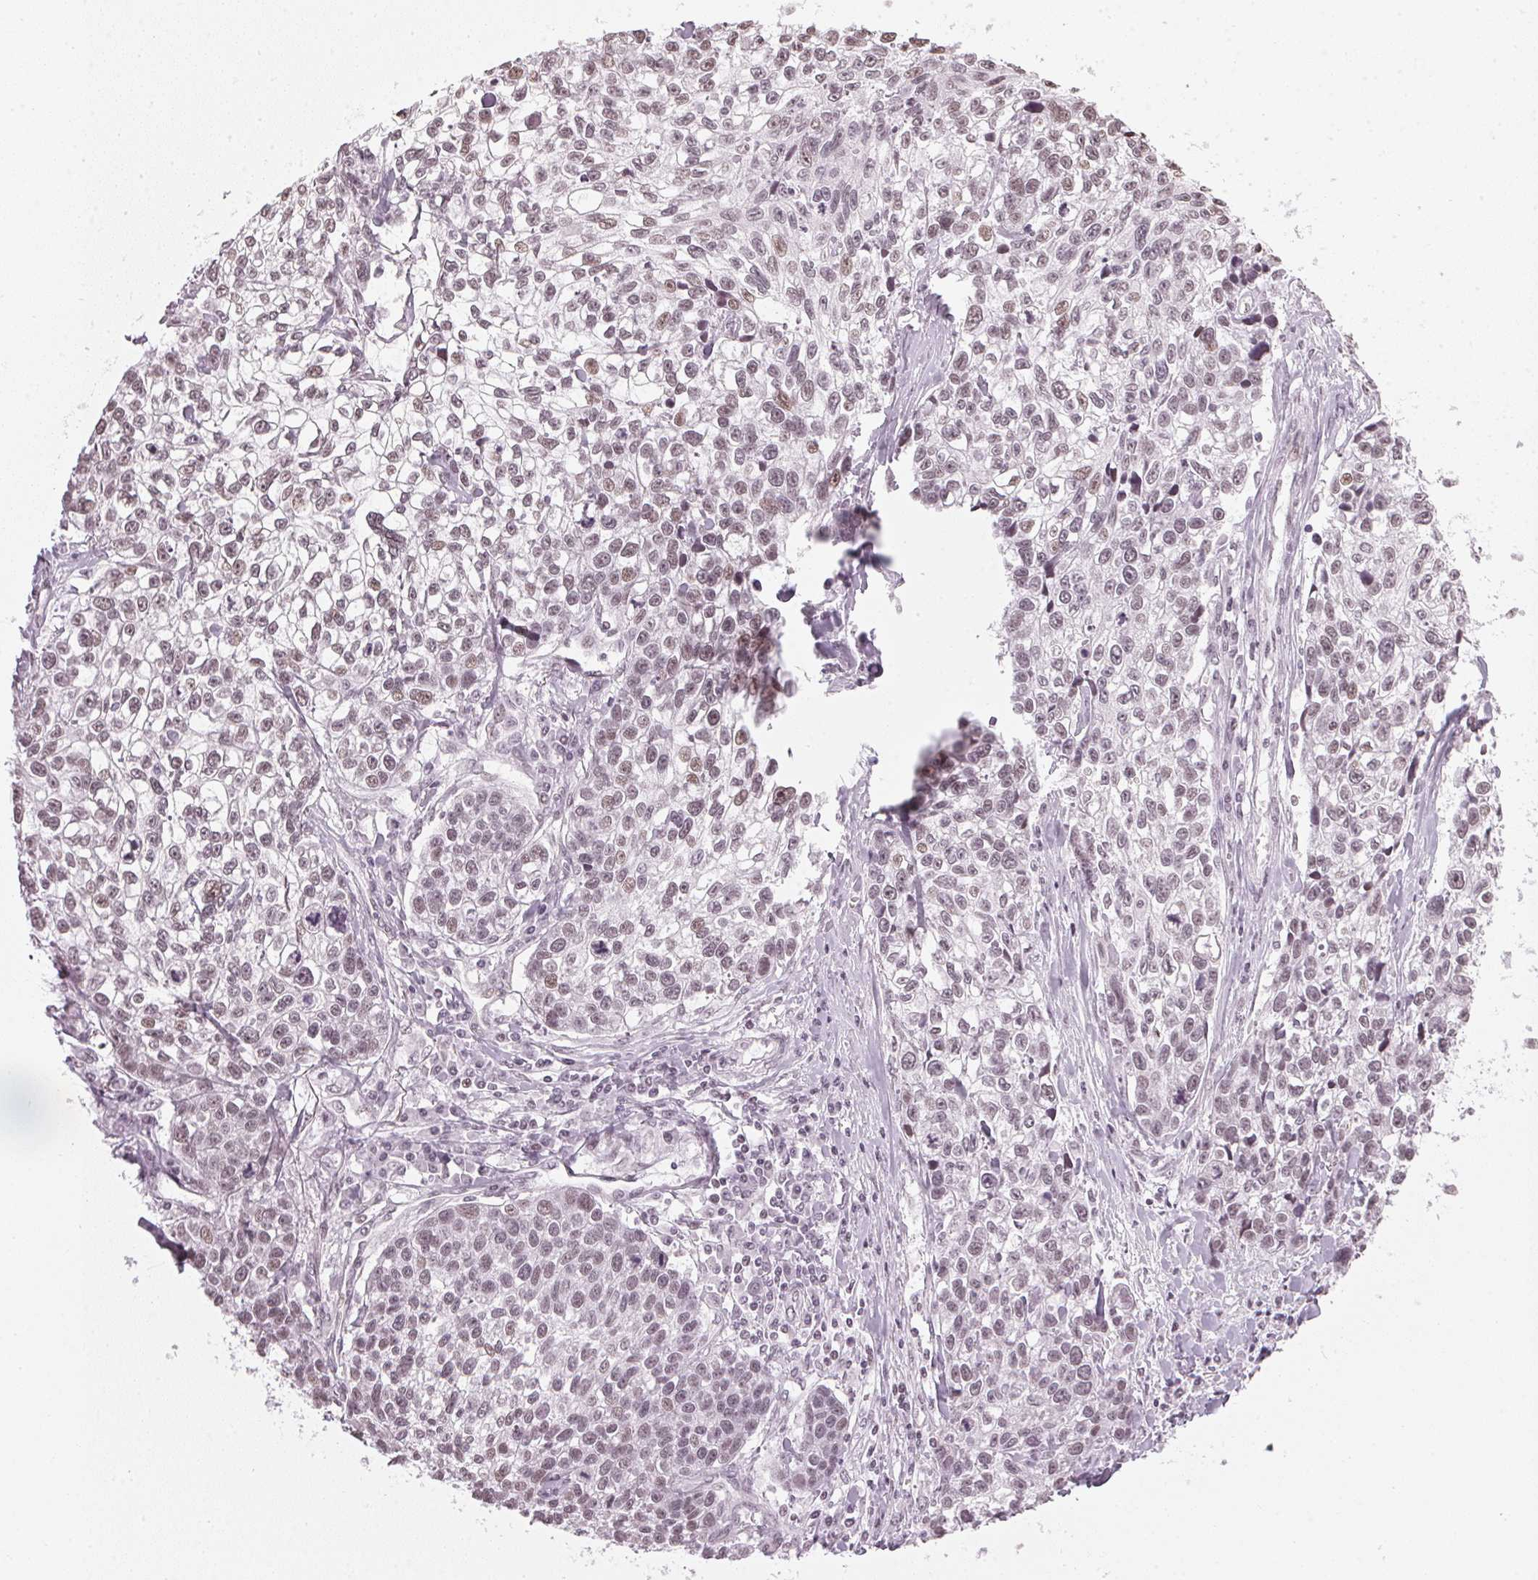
{"staining": {"intensity": "weak", "quantity": "25%-75%", "location": "nuclear"}, "tissue": "lung cancer", "cell_type": "Tumor cells", "image_type": "cancer", "snomed": [{"axis": "morphology", "description": "Squamous cell carcinoma, NOS"}, {"axis": "topography", "description": "Lung"}], "caption": "Immunohistochemistry staining of squamous cell carcinoma (lung), which shows low levels of weak nuclear positivity in approximately 25%-75% of tumor cells indicating weak nuclear protein expression. The staining was performed using DAB (3,3'-diaminobenzidine) (brown) for protein detection and nuclei were counterstained in hematoxylin (blue).", "gene": "DNAJC6", "patient": {"sex": "male", "age": 74}}